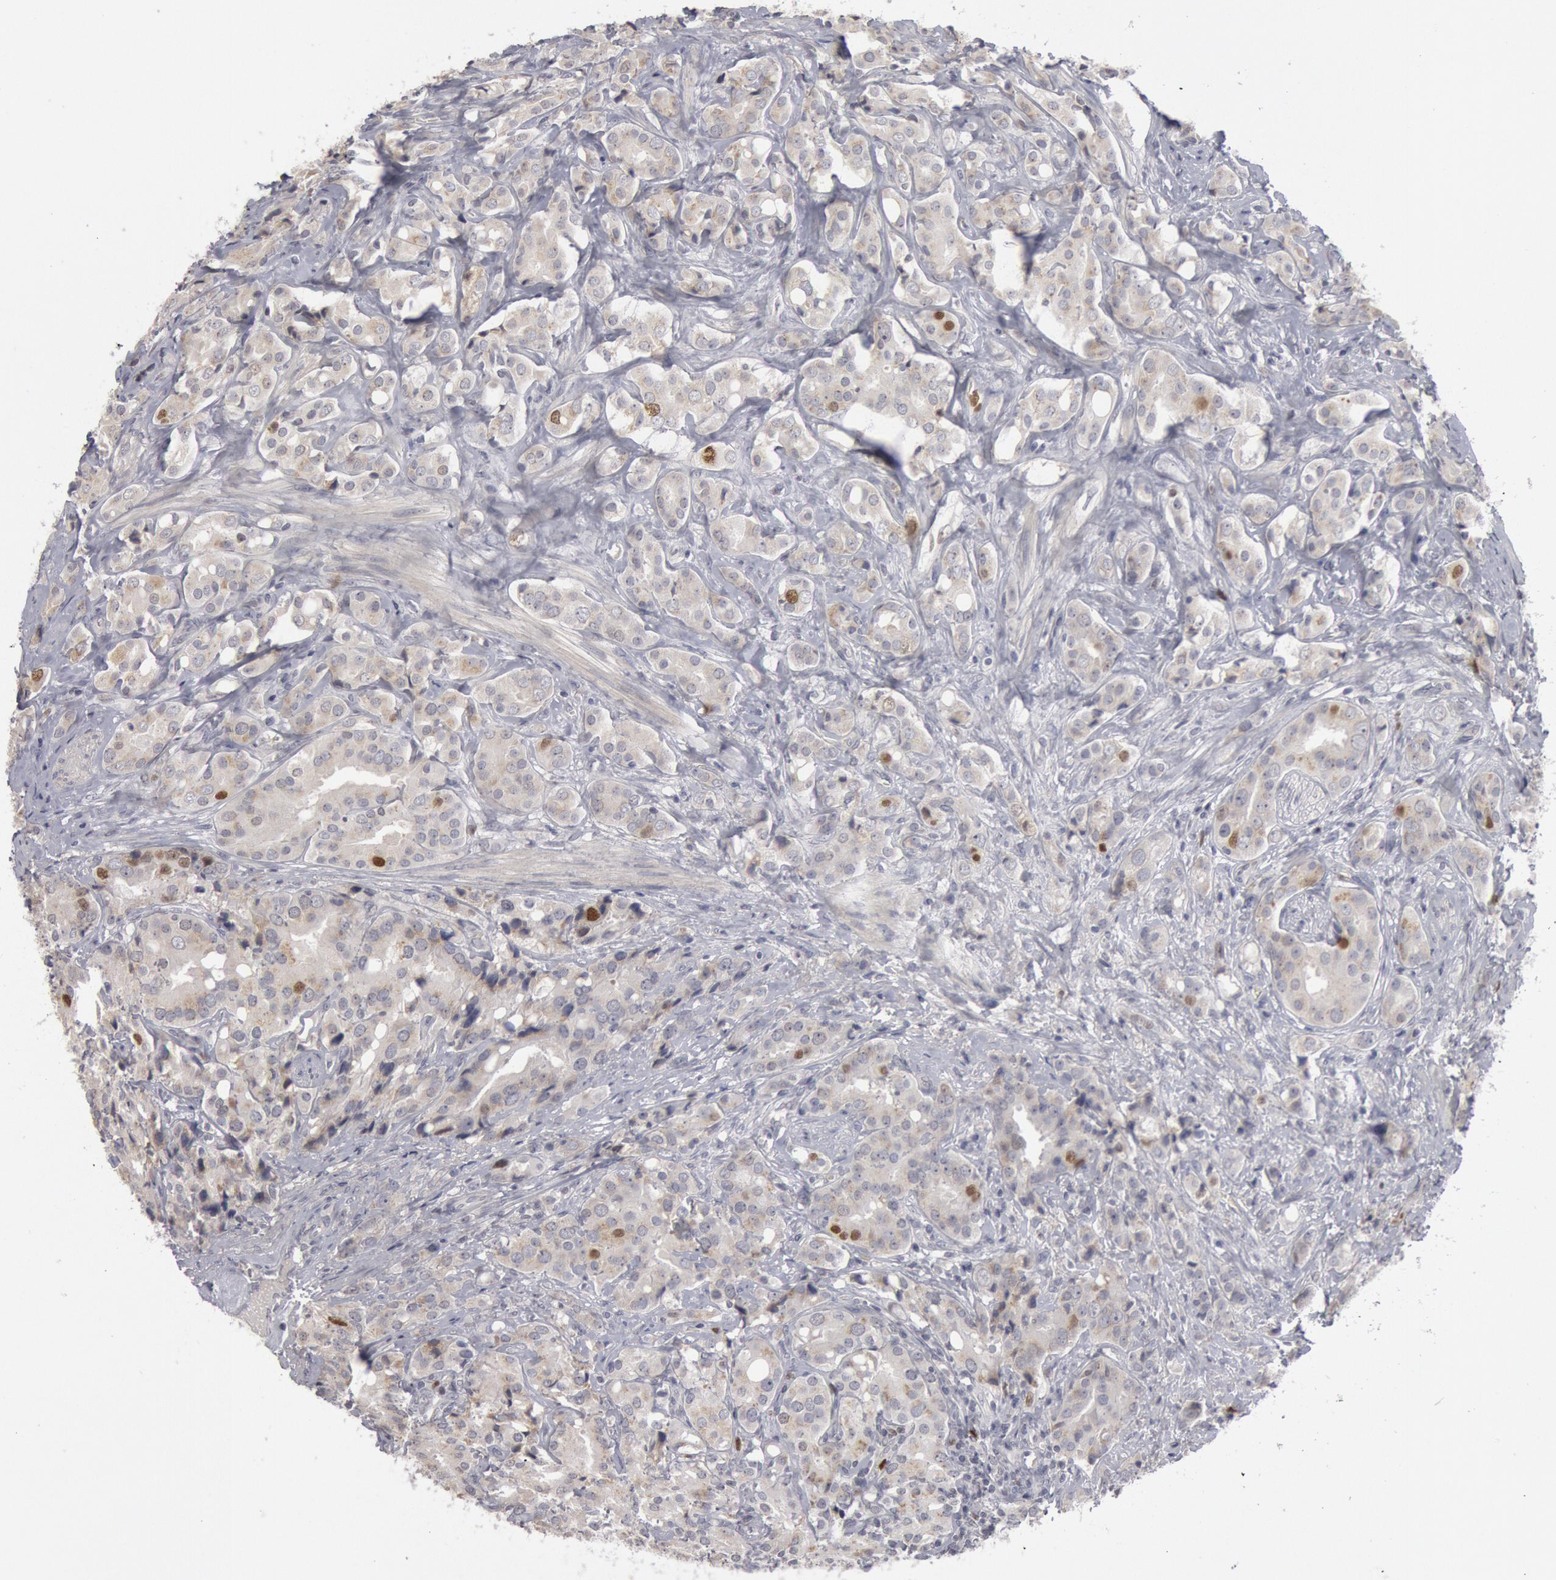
{"staining": {"intensity": "weak", "quantity": "<25%", "location": "nuclear"}, "tissue": "prostate cancer", "cell_type": "Tumor cells", "image_type": "cancer", "snomed": [{"axis": "morphology", "description": "Adenocarcinoma, High grade"}, {"axis": "topography", "description": "Prostate"}], "caption": "Prostate cancer (adenocarcinoma (high-grade)) stained for a protein using immunohistochemistry (IHC) exhibits no positivity tumor cells.", "gene": "WDHD1", "patient": {"sex": "male", "age": 68}}